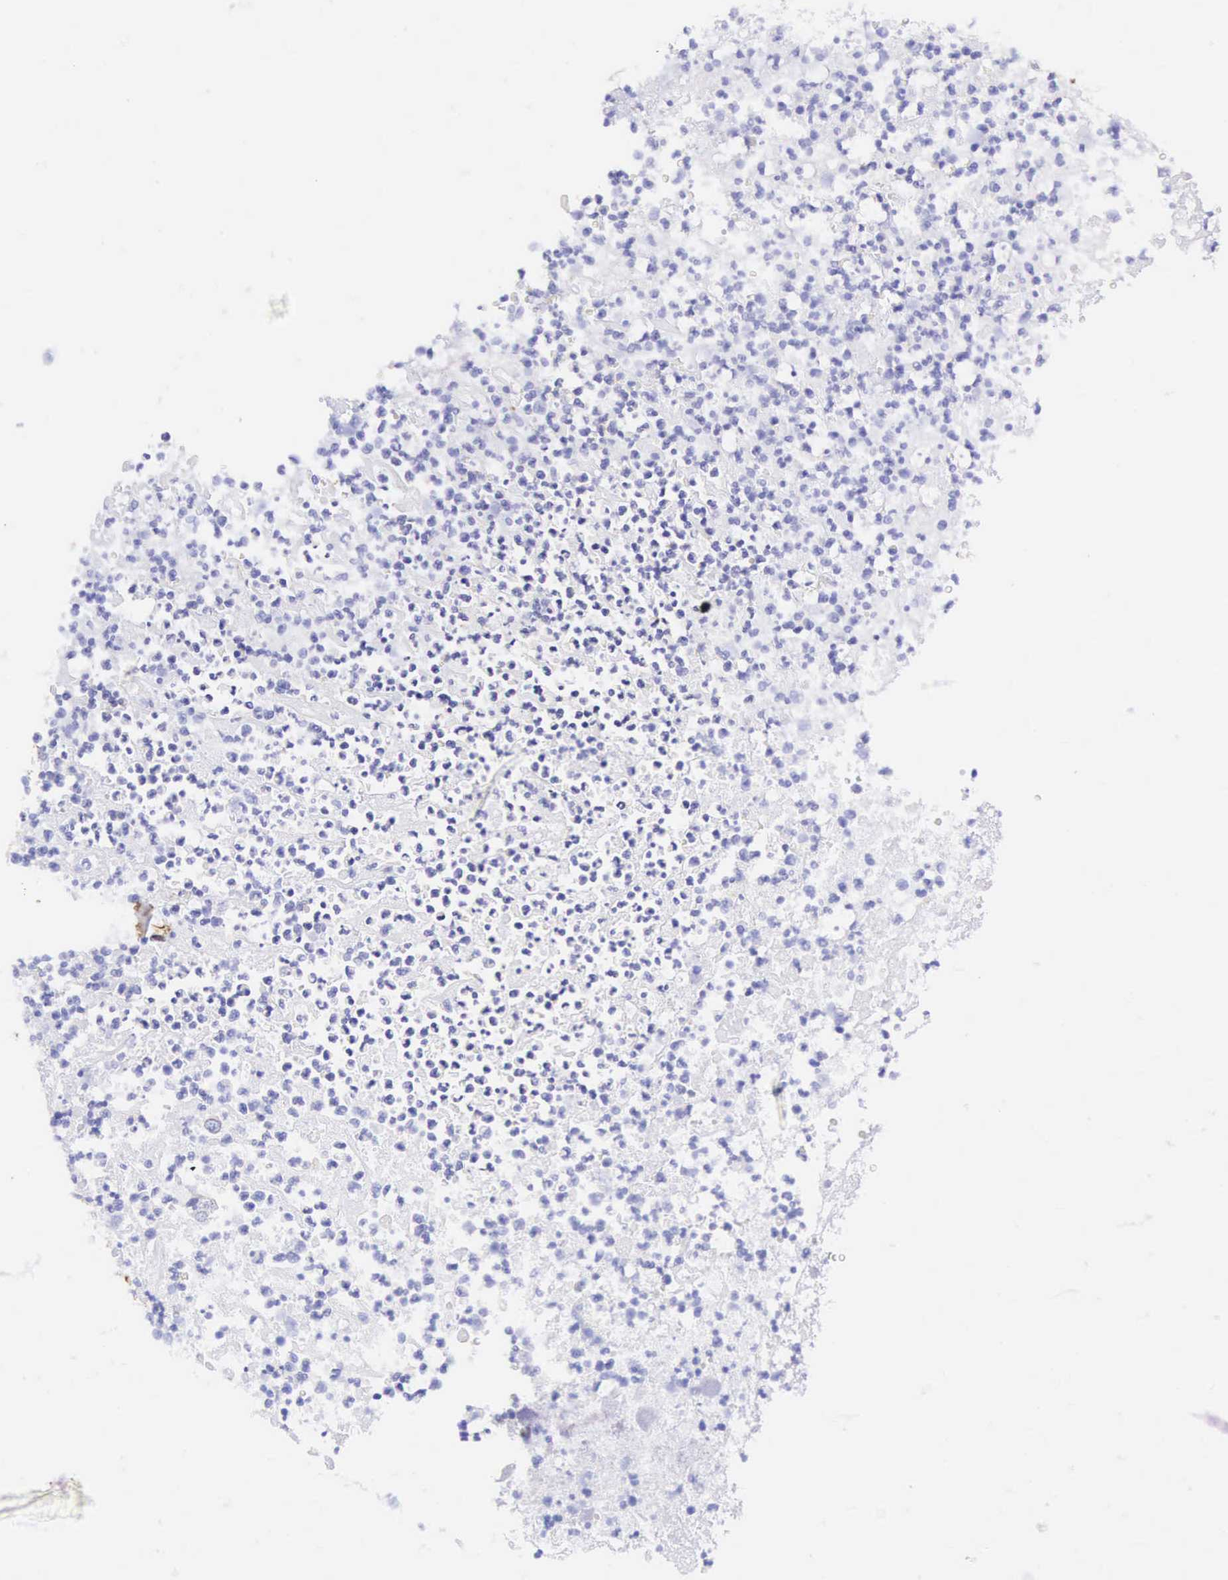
{"staining": {"intensity": "weak", "quantity": "<25%", "location": "cytoplasmic/membranous"}, "tissue": "colorectal cancer", "cell_type": "Tumor cells", "image_type": "cancer", "snomed": [{"axis": "morphology", "description": "Adenocarcinoma, NOS"}, {"axis": "topography", "description": "Rectum"}], "caption": "The image shows no staining of tumor cells in colorectal cancer.", "gene": "CNN1", "patient": {"sex": "female", "age": 67}}